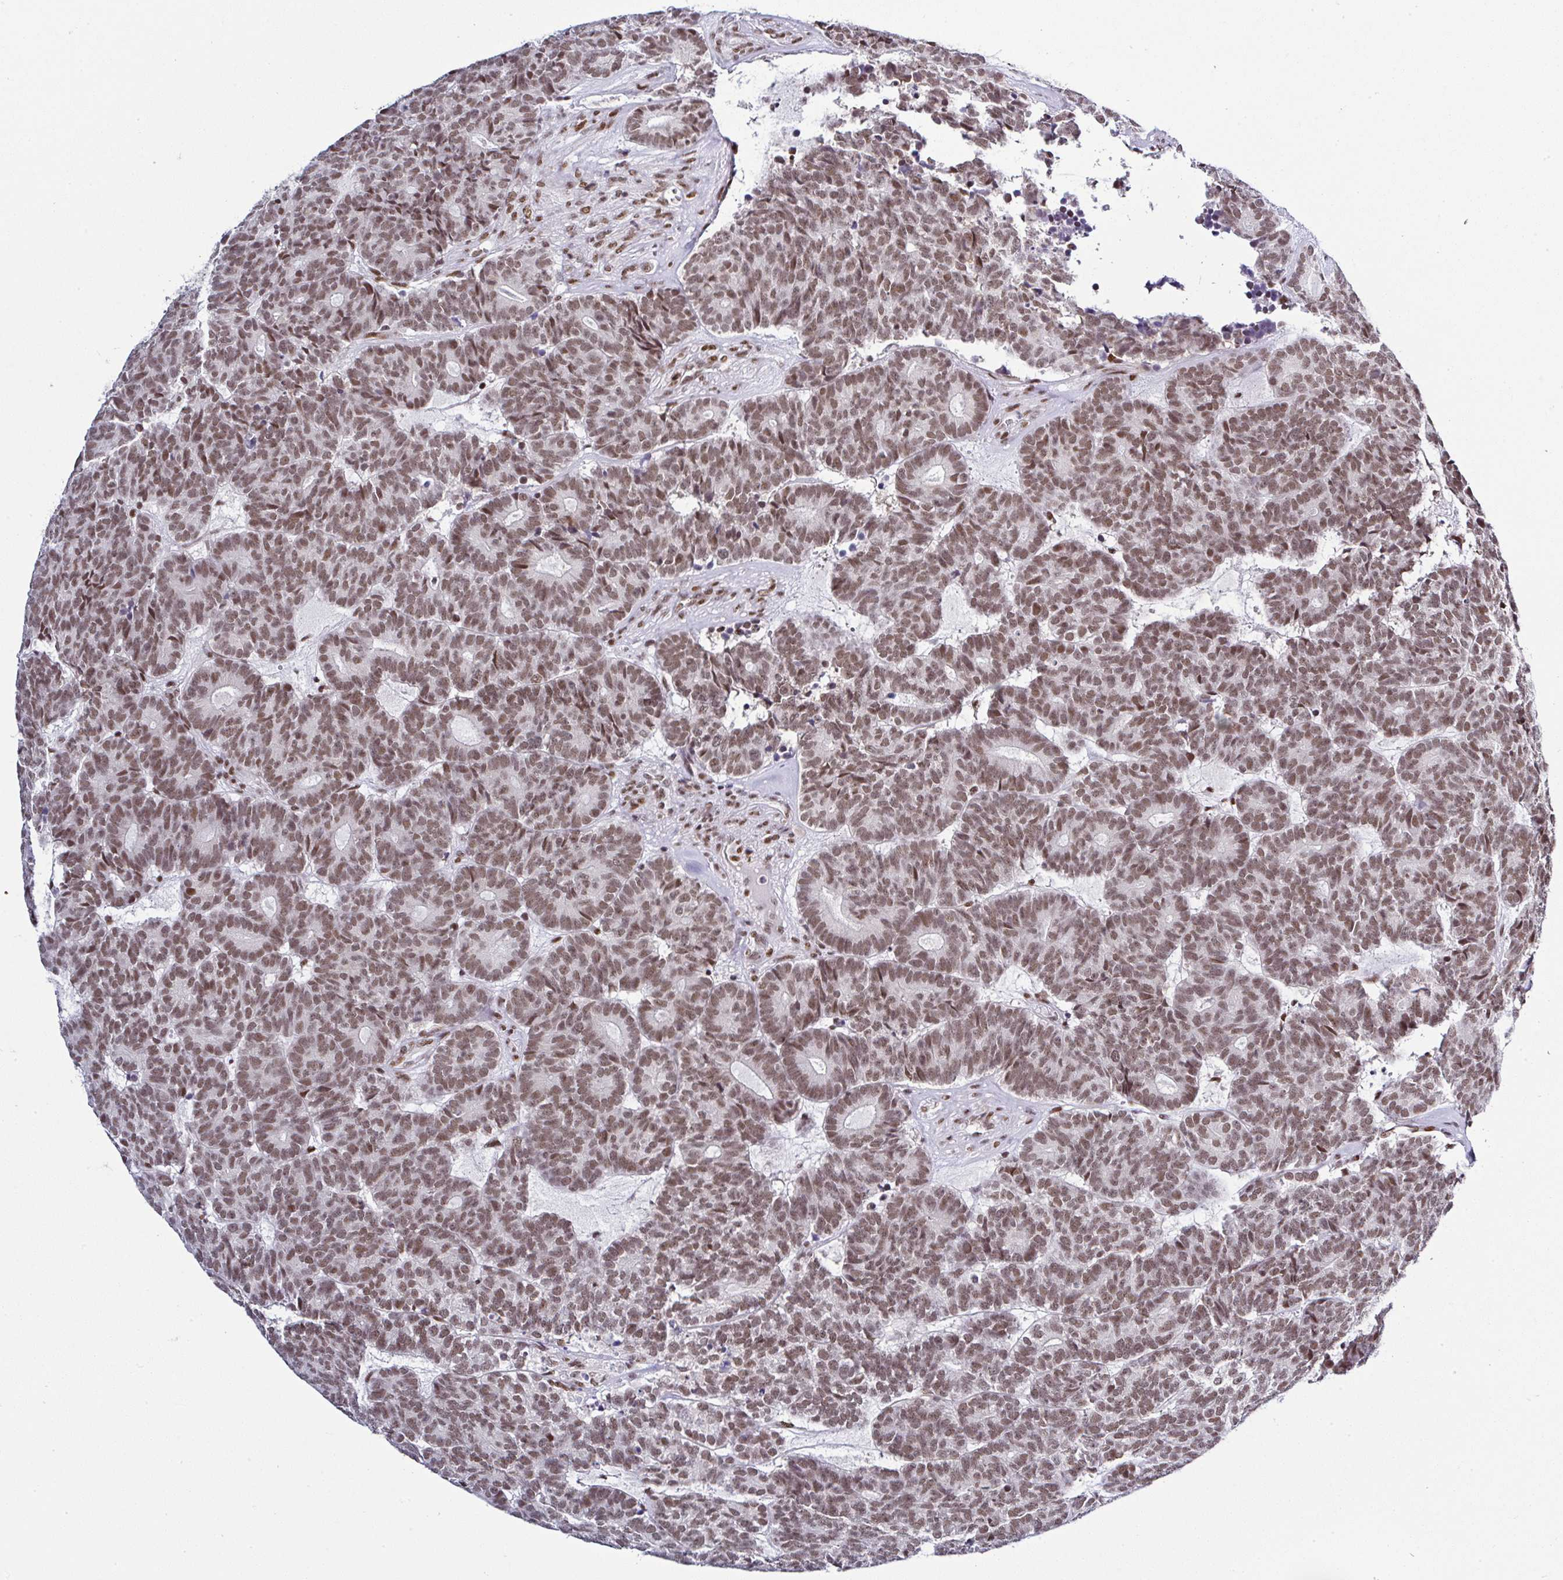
{"staining": {"intensity": "moderate", "quantity": ">75%", "location": "nuclear"}, "tissue": "head and neck cancer", "cell_type": "Tumor cells", "image_type": "cancer", "snomed": [{"axis": "morphology", "description": "Adenocarcinoma, NOS"}, {"axis": "topography", "description": "Head-Neck"}], "caption": "This micrograph displays adenocarcinoma (head and neck) stained with immunohistochemistry (IHC) to label a protein in brown. The nuclear of tumor cells show moderate positivity for the protein. Nuclei are counter-stained blue.", "gene": "DR1", "patient": {"sex": "female", "age": 81}}